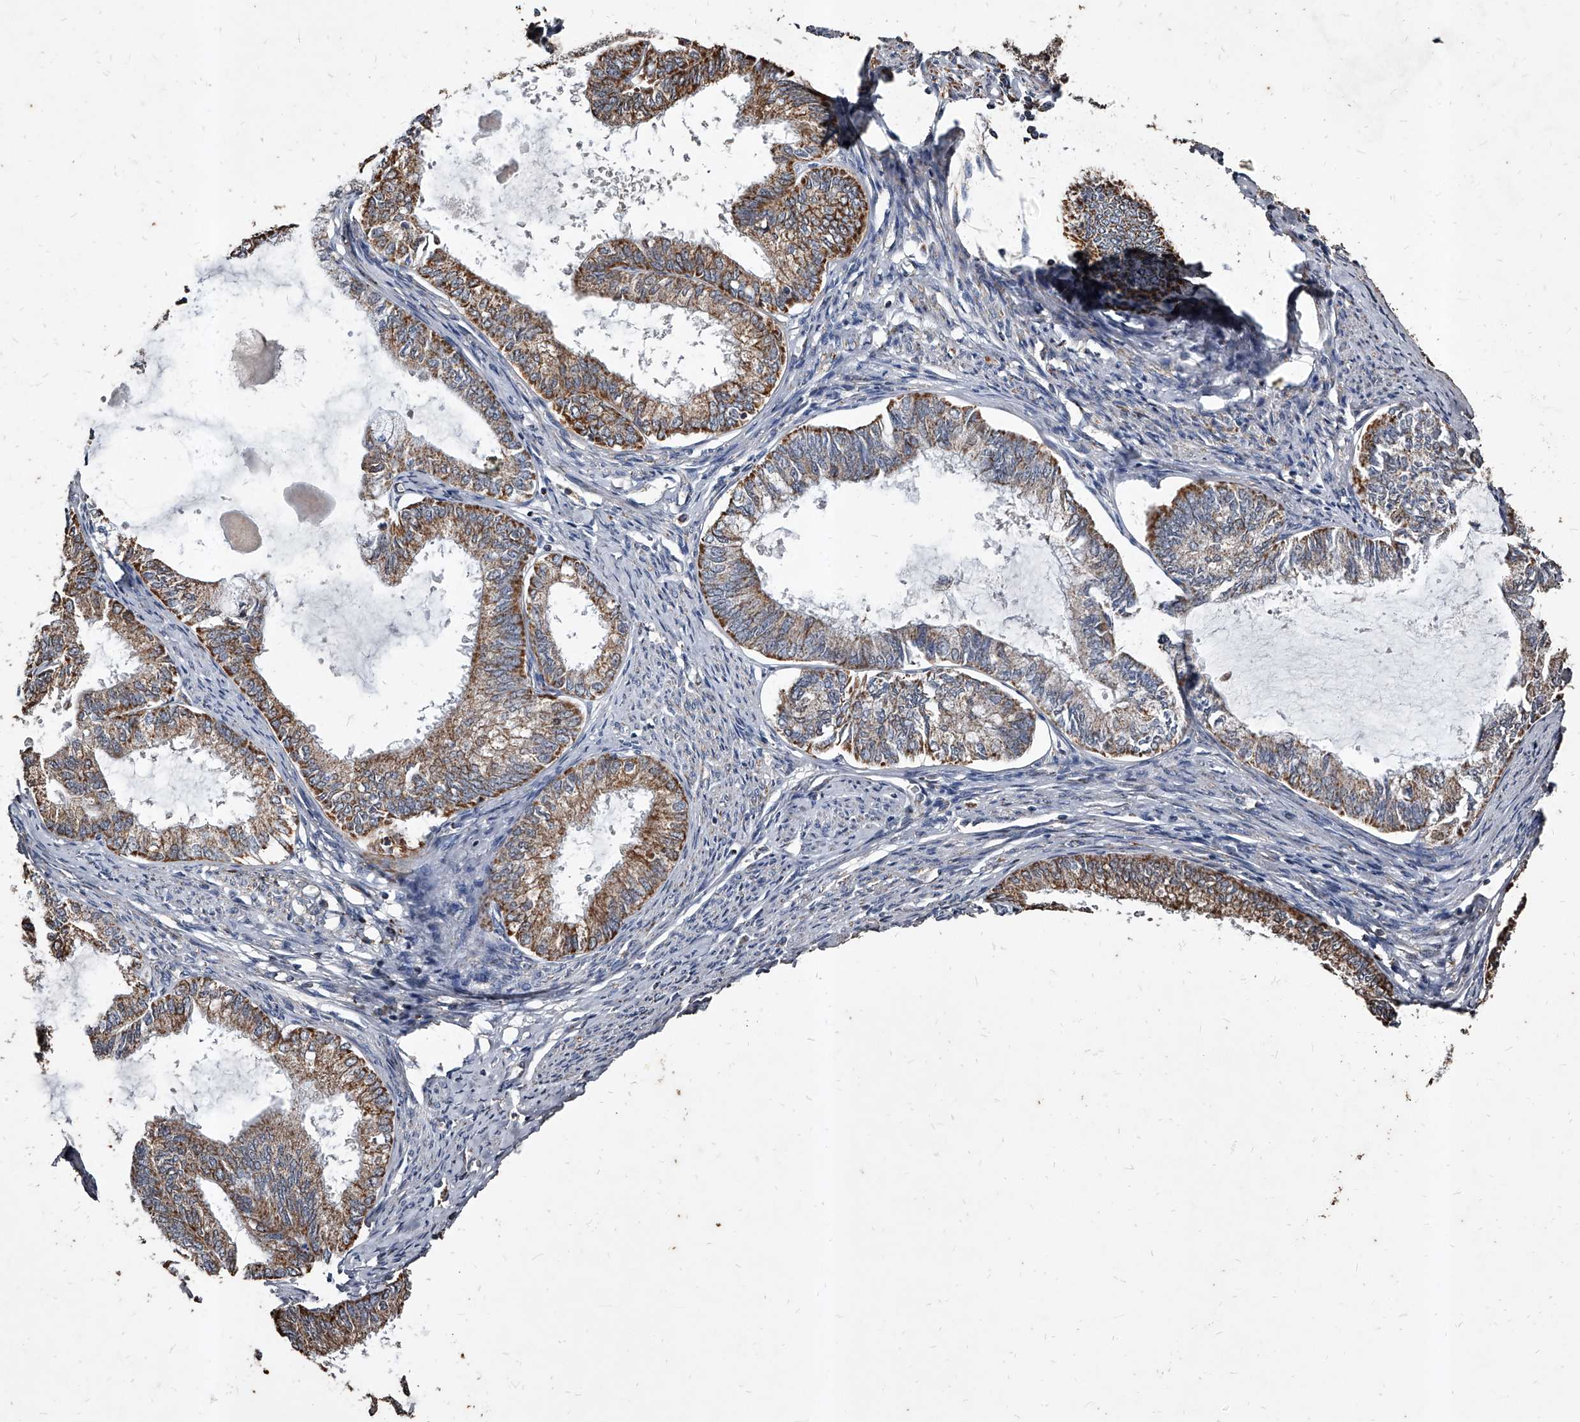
{"staining": {"intensity": "moderate", "quantity": ">75%", "location": "cytoplasmic/membranous"}, "tissue": "endometrial cancer", "cell_type": "Tumor cells", "image_type": "cancer", "snomed": [{"axis": "morphology", "description": "Adenocarcinoma, NOS"}, {"axis": "topography", "description": "Endometrium"}], "caption": "High-power microscopy captured an IHC image of endometrial cancer (adenocarcinoma), revealing moderate cytoplasmic/membranous expression in about >75% of tumor cells. The staining is performed using DAB brown chromogen to label protein expression. The nuclei are counter-stained blue using hematoxylin.", "gene": "GPR183", "patient": {"sex": "female", "age": 86}}